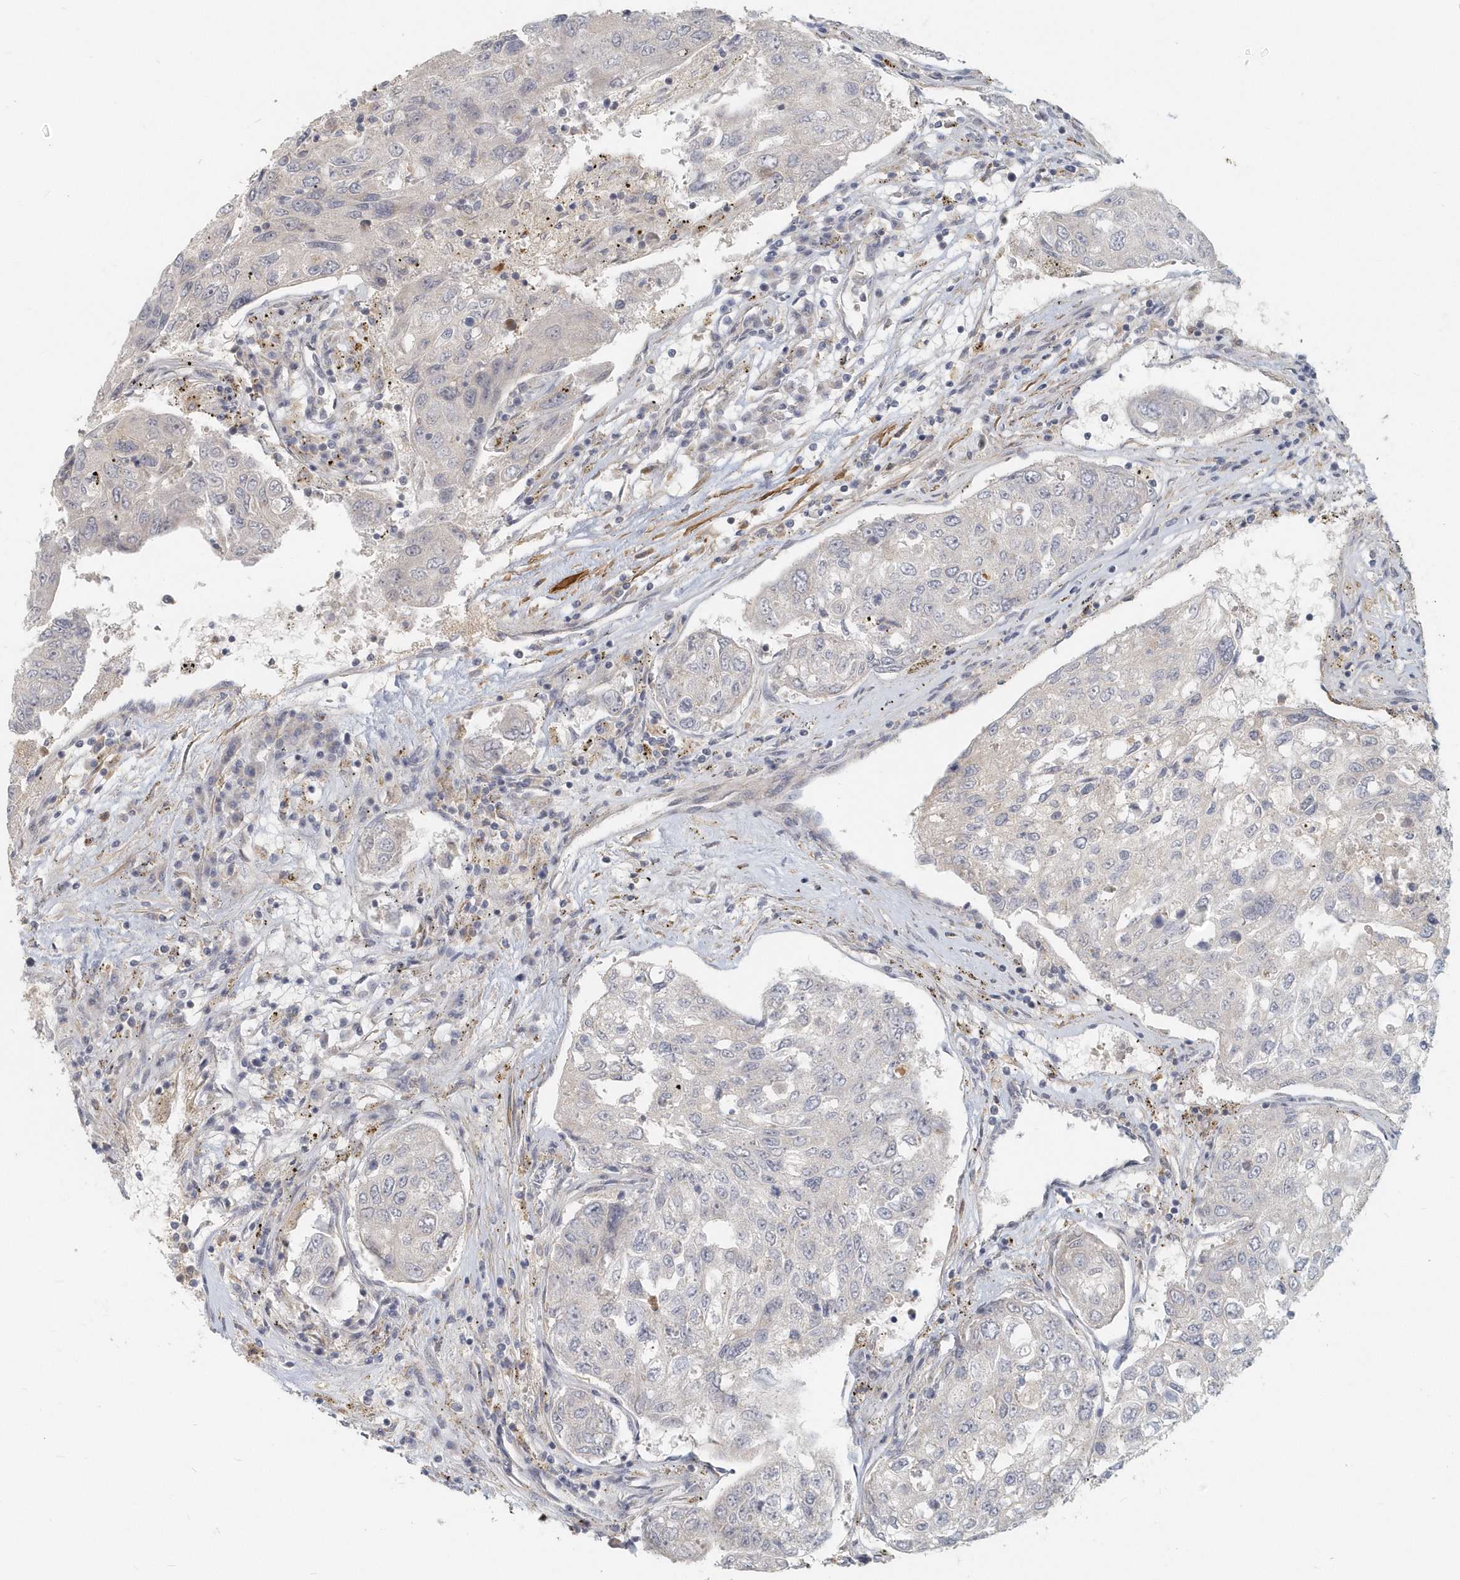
{"staining": {"intensity": "negative", "quantity": "none", "location": "none"}, "tissue": "urothelial cancer", "cell_type": "Tumor cells", "image_type": "cancer", "snomed": [{"axis": "morphology", "description": "Urothelial carcinoma, High grade"}, {"axis": "topography", "description": "Lymph node"}, {"axis": "topography", "description": "Urinary bladder"}], "caption": "Immunohistochemistry (IHC) of urothelial carcinoma (high-grade) exhibits no positivity in tumor cells.", "gene": "NAPB", "patient": {"sex": "male", "age": 51}}